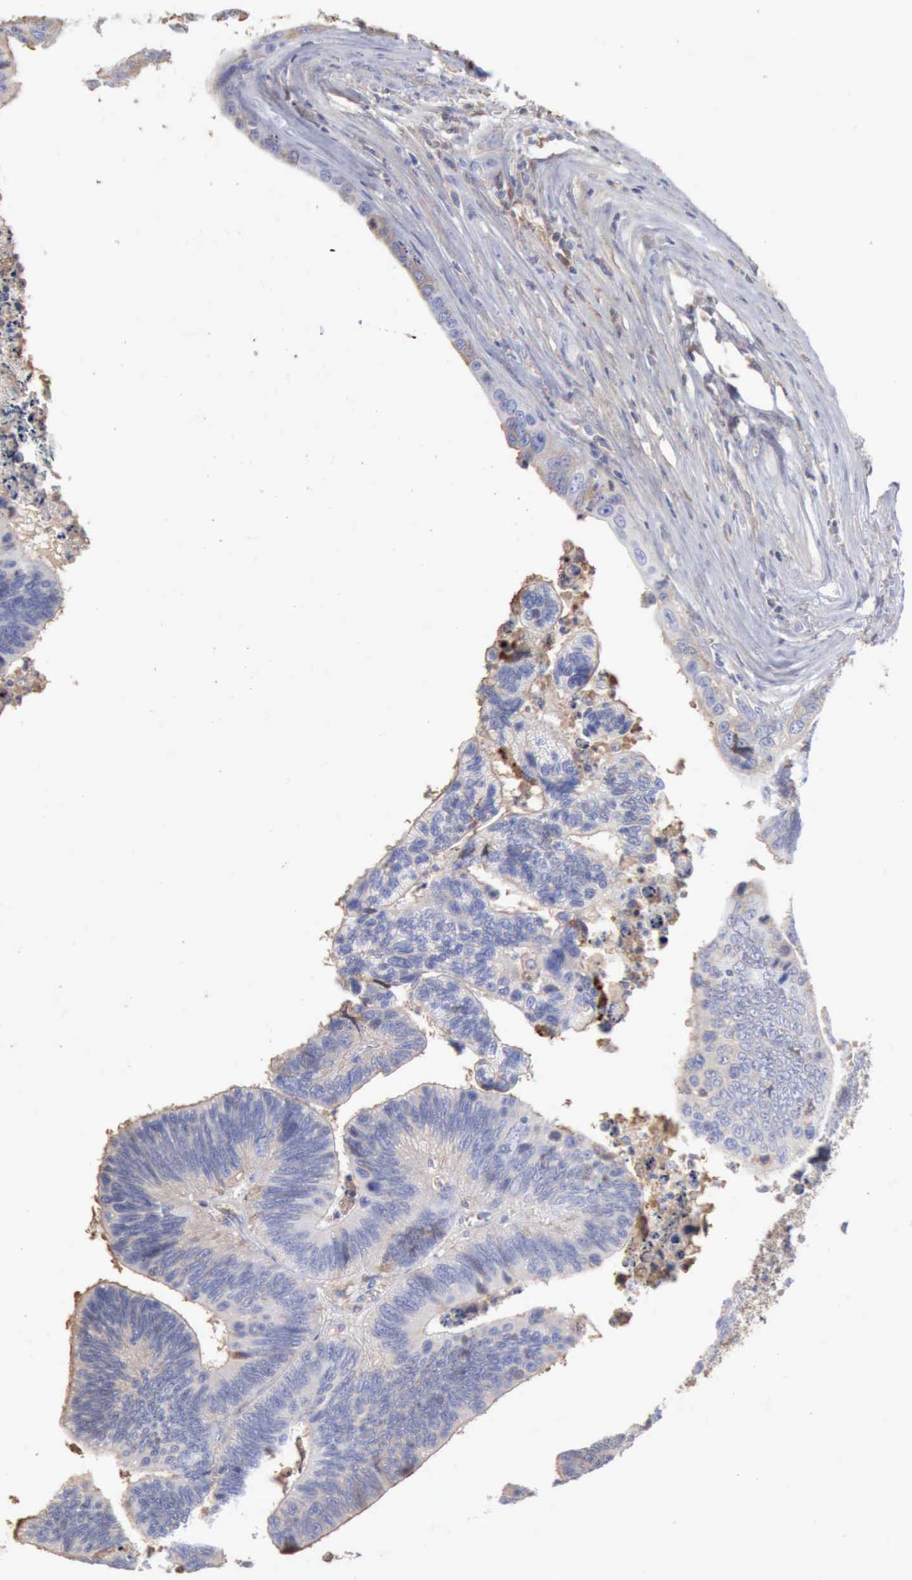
{"staining": {"intensity": "negative", "quantity": "none", "location": "none"}, "tissue": "colorectal cancer", "cell_type": "Tumor cells", "image_type": "cancer", "snomed": [{"axis": "morphology", "description": "Adenocarcinoma, NOS"}, {"axis": "topography", "description": "Colon"}], "caption": "Immunohistochemistry photomicrograph of colorectal adenocarcinoma stained for a protein (brown), which exhibits no staining in tumor cells. (IHC, brightfield microscopy, high magnification).", "gene": "SERPINA1", "patient": {"sex": "male", "age": 72}}